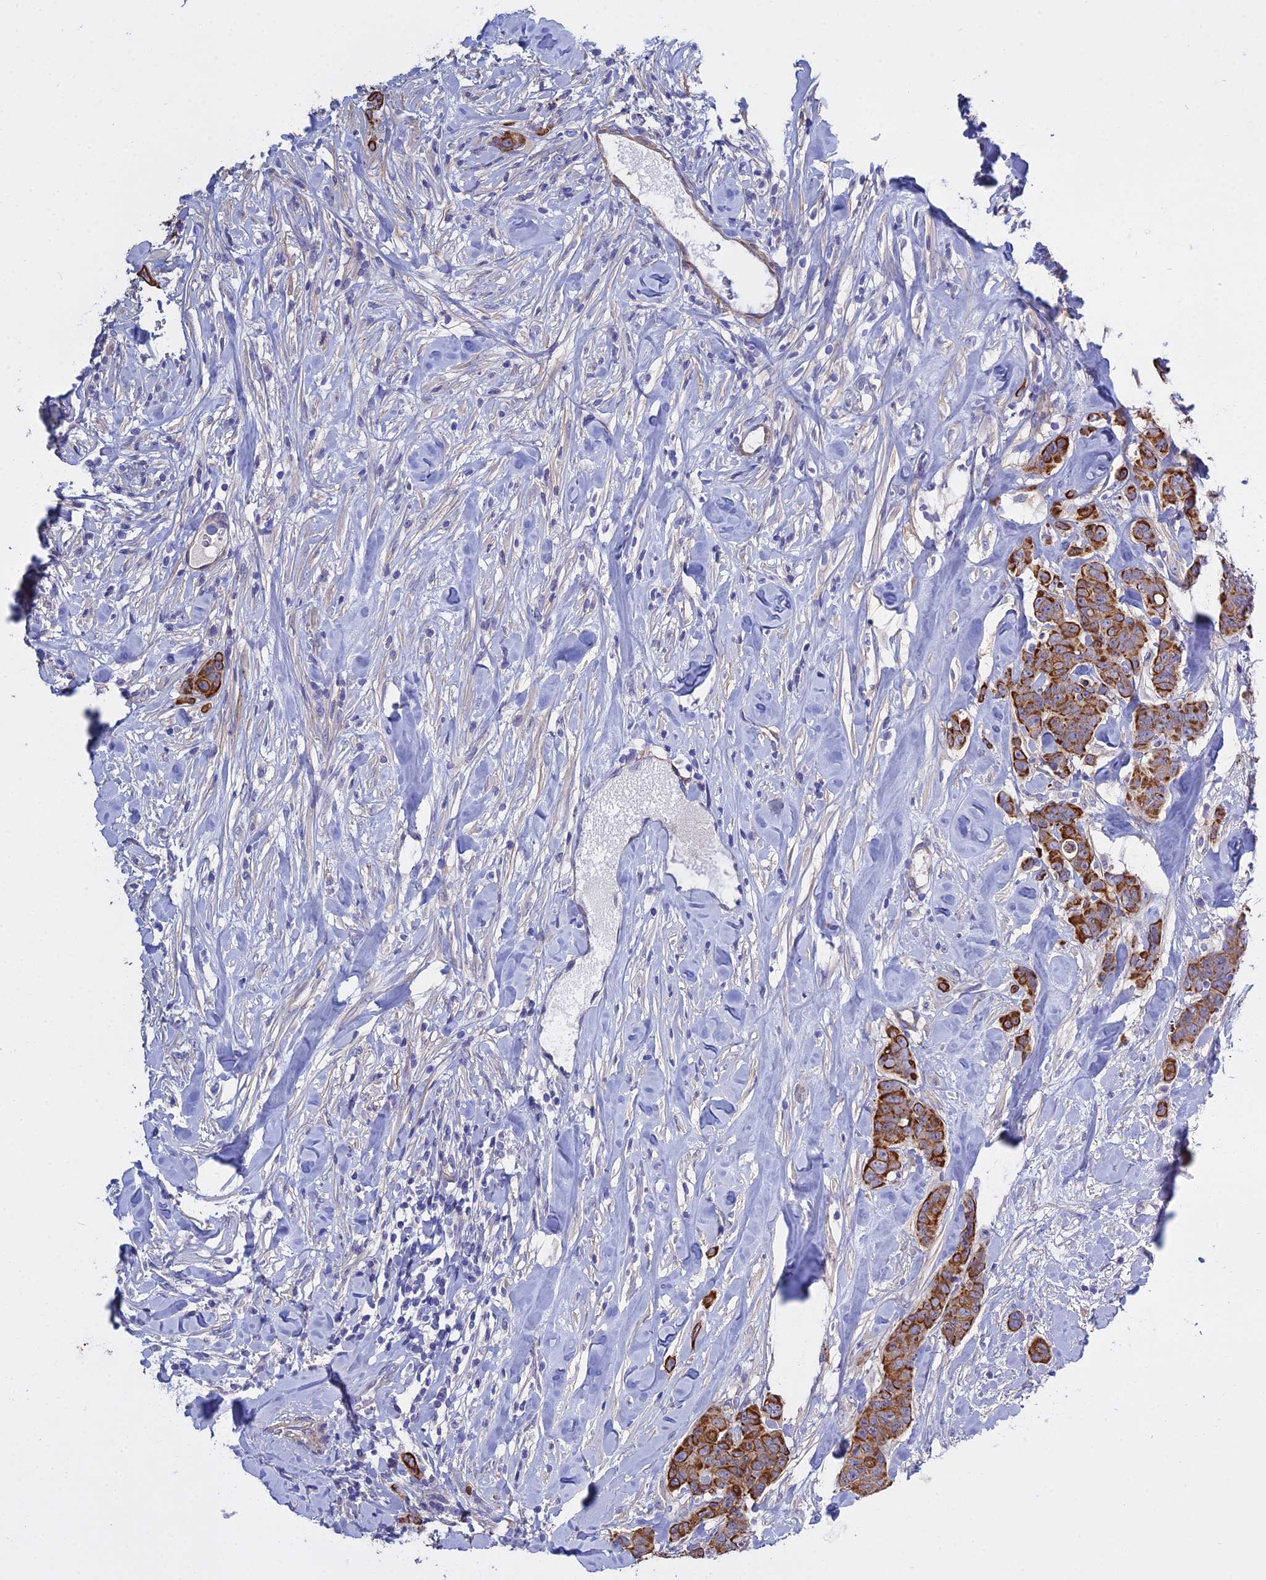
{"staining": {"intensity": "strong", "quantity": ">75%", "location": "cytoplasmic/membranous"}, "tissue": "breast cancer", "cell_type": "Tumor cells", "image_type": "cancer", "snomed": [{"axis": "morphology", "description": "Duct carcinoma"}, {"axis": "topography", "description": "Breast"}], "caption": "Immunohistochemical staining of human breast cancer (invasive ductal carcinoma) displays high levels of strong cytoplasmic/membranous expression in approximately >75% of tumor cells.", "gene": "LZTS2", "patient": {"sex": "female", "age": 40}}